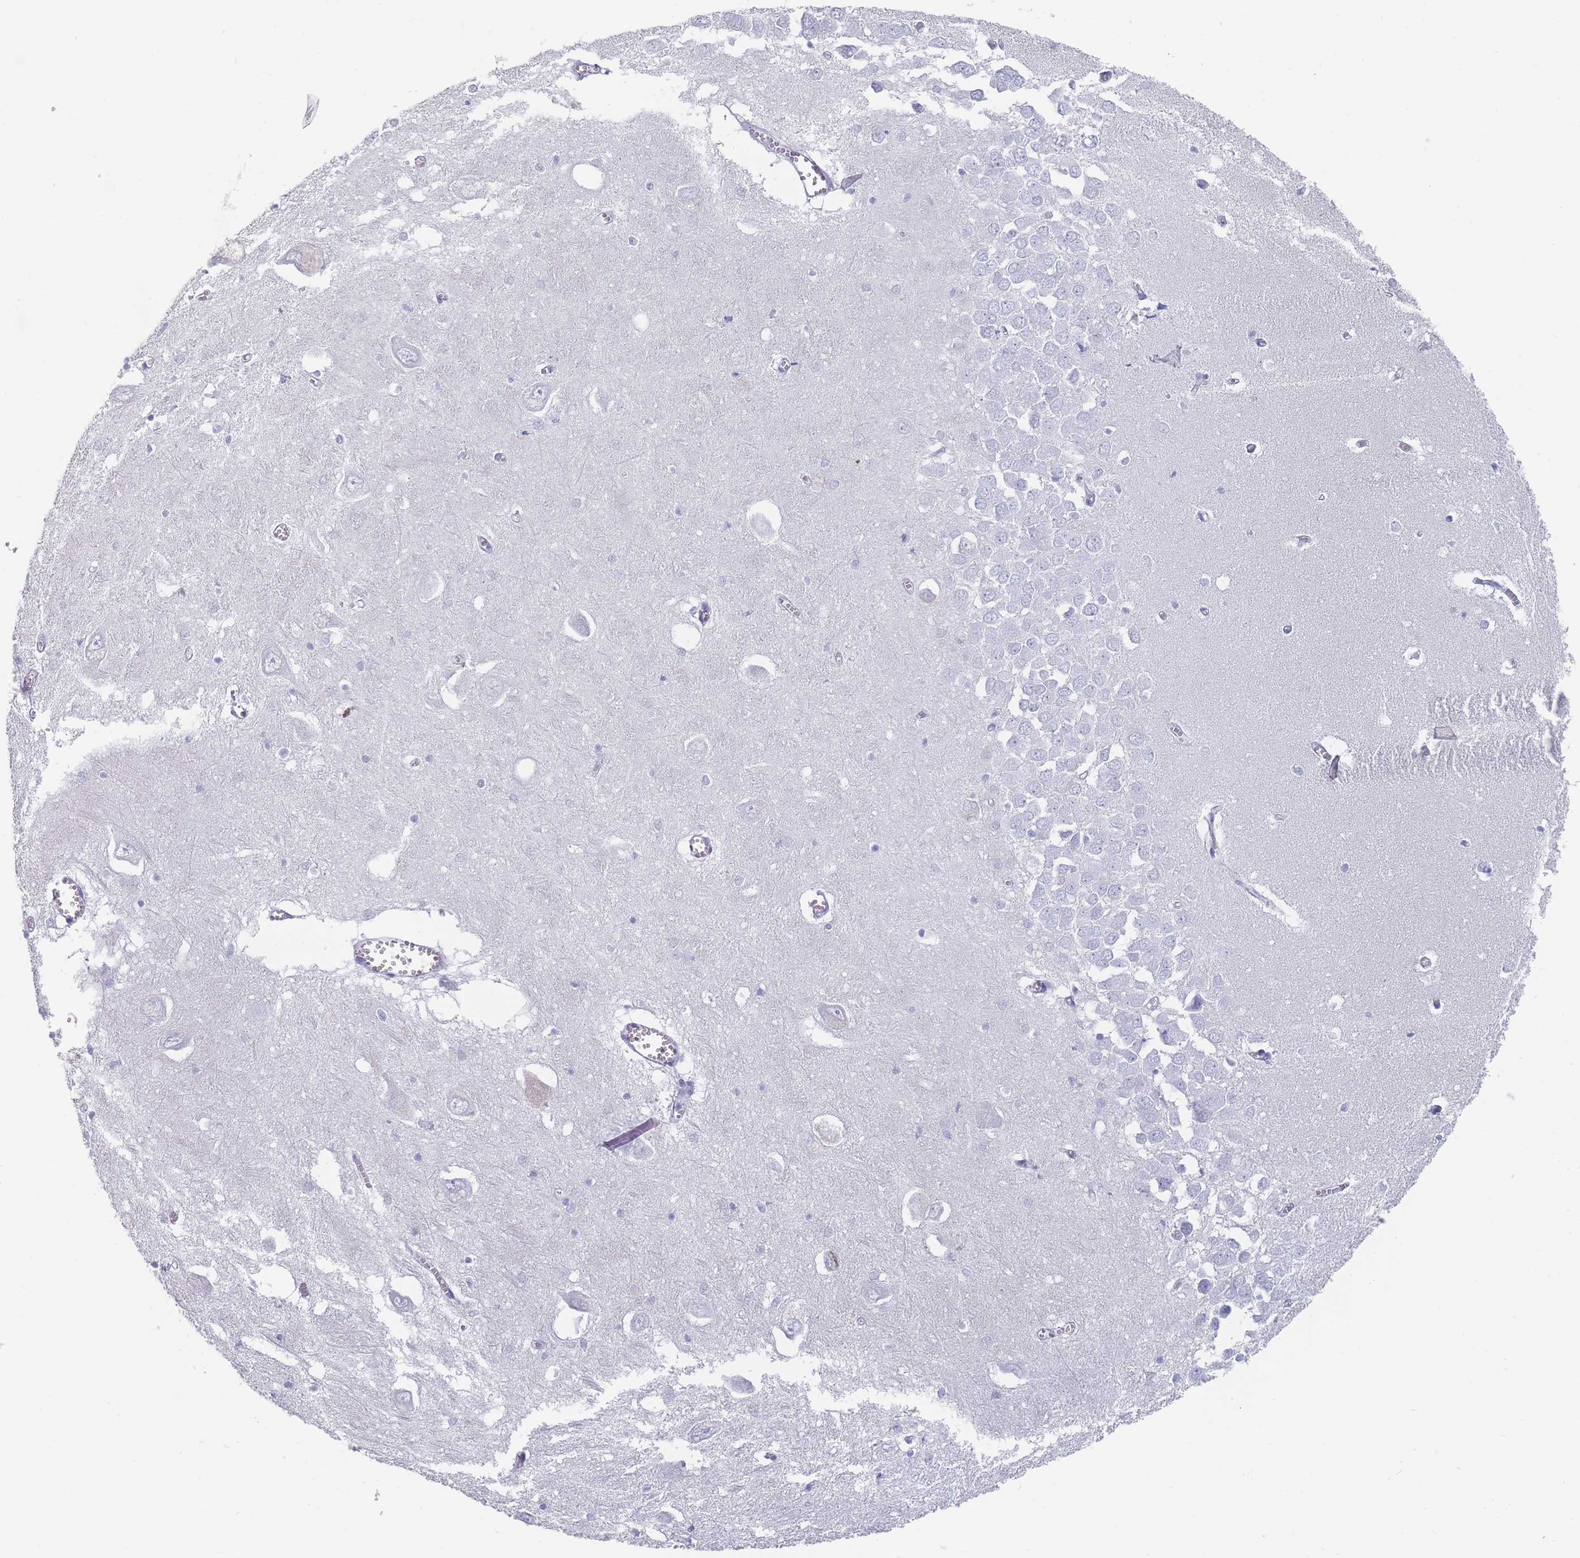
{"staining": {"intensity": "negative", "quantity": "none", "location": "none"}, "tissue": "hippocampus", "cell_type": "Glial cells", "image_type": "normal", "snomed": [{"axis": "morphology", "description": "Normal tissue, NOS"}, {"axis": "topography", "description": "Hippocampus"}], "caption": "This is a photomicrograph of immunohistochemistry staining of benign hippocampus, which shows no expression in glial cells. The staining was performed using DAB (3,3'-diaminobenzidine) to visualize the protein expression in brown, while the nuclei were stained in blue with hematoxylin (Magnification: 20x).", "gene": "MAP1S", "patient": {"sex": "male", "age": 70}}